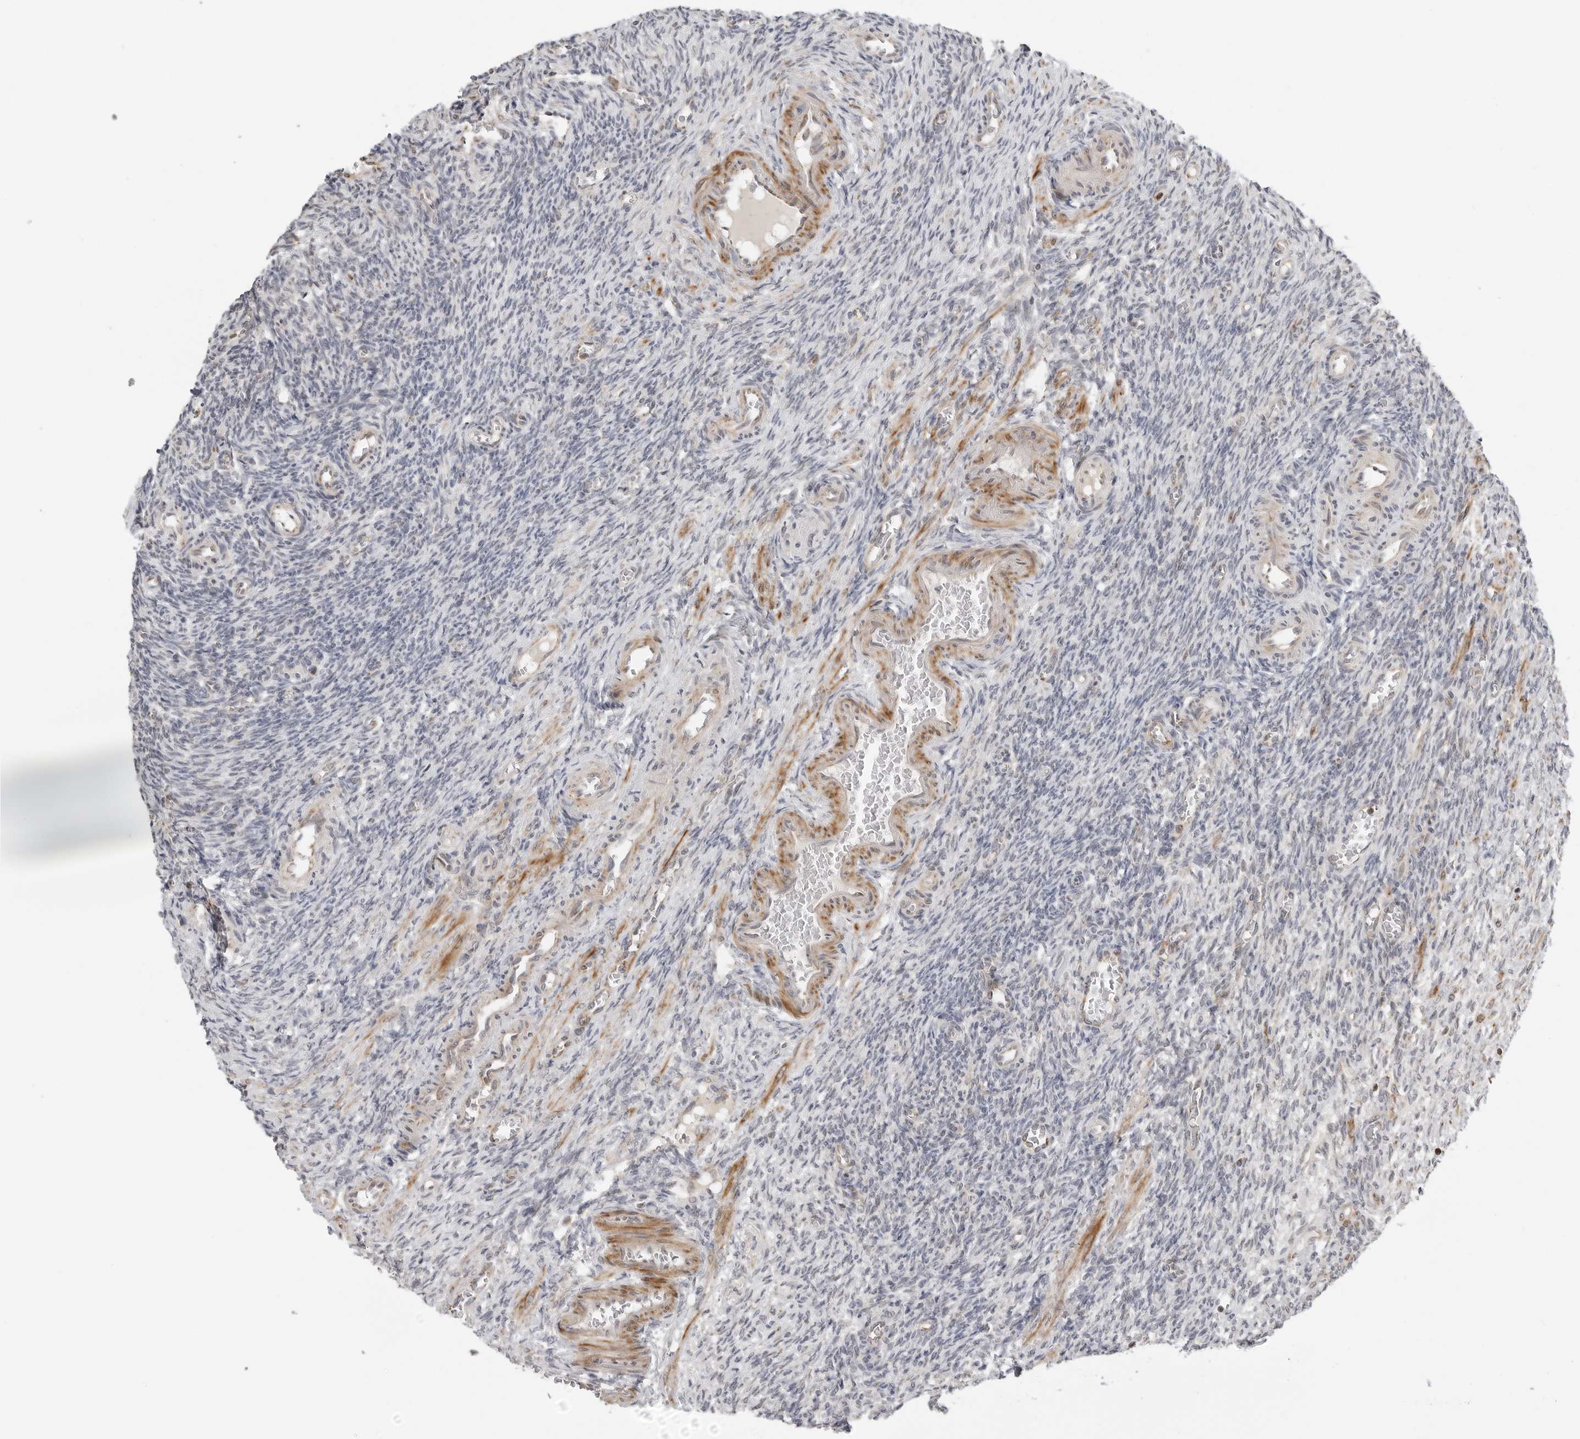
{"staining": {"intensity": "negative", "quantity": "none", "location": "none"}, "tissue": "ovary", "cell_type": "Ovarian stroma cells", "image_type": "normal", "snomed": [{"axis": "morphology", "description": "Normal tissue, NOS"}, {"axis": "topography", "description": "Ovary"}], "caption": "This is an IHC micrograph of unremarkable ovary. There is no positivity in ovarian stroma cells.", "gene": "PEX2", "patient": {"sex": "female", "age": 27}}